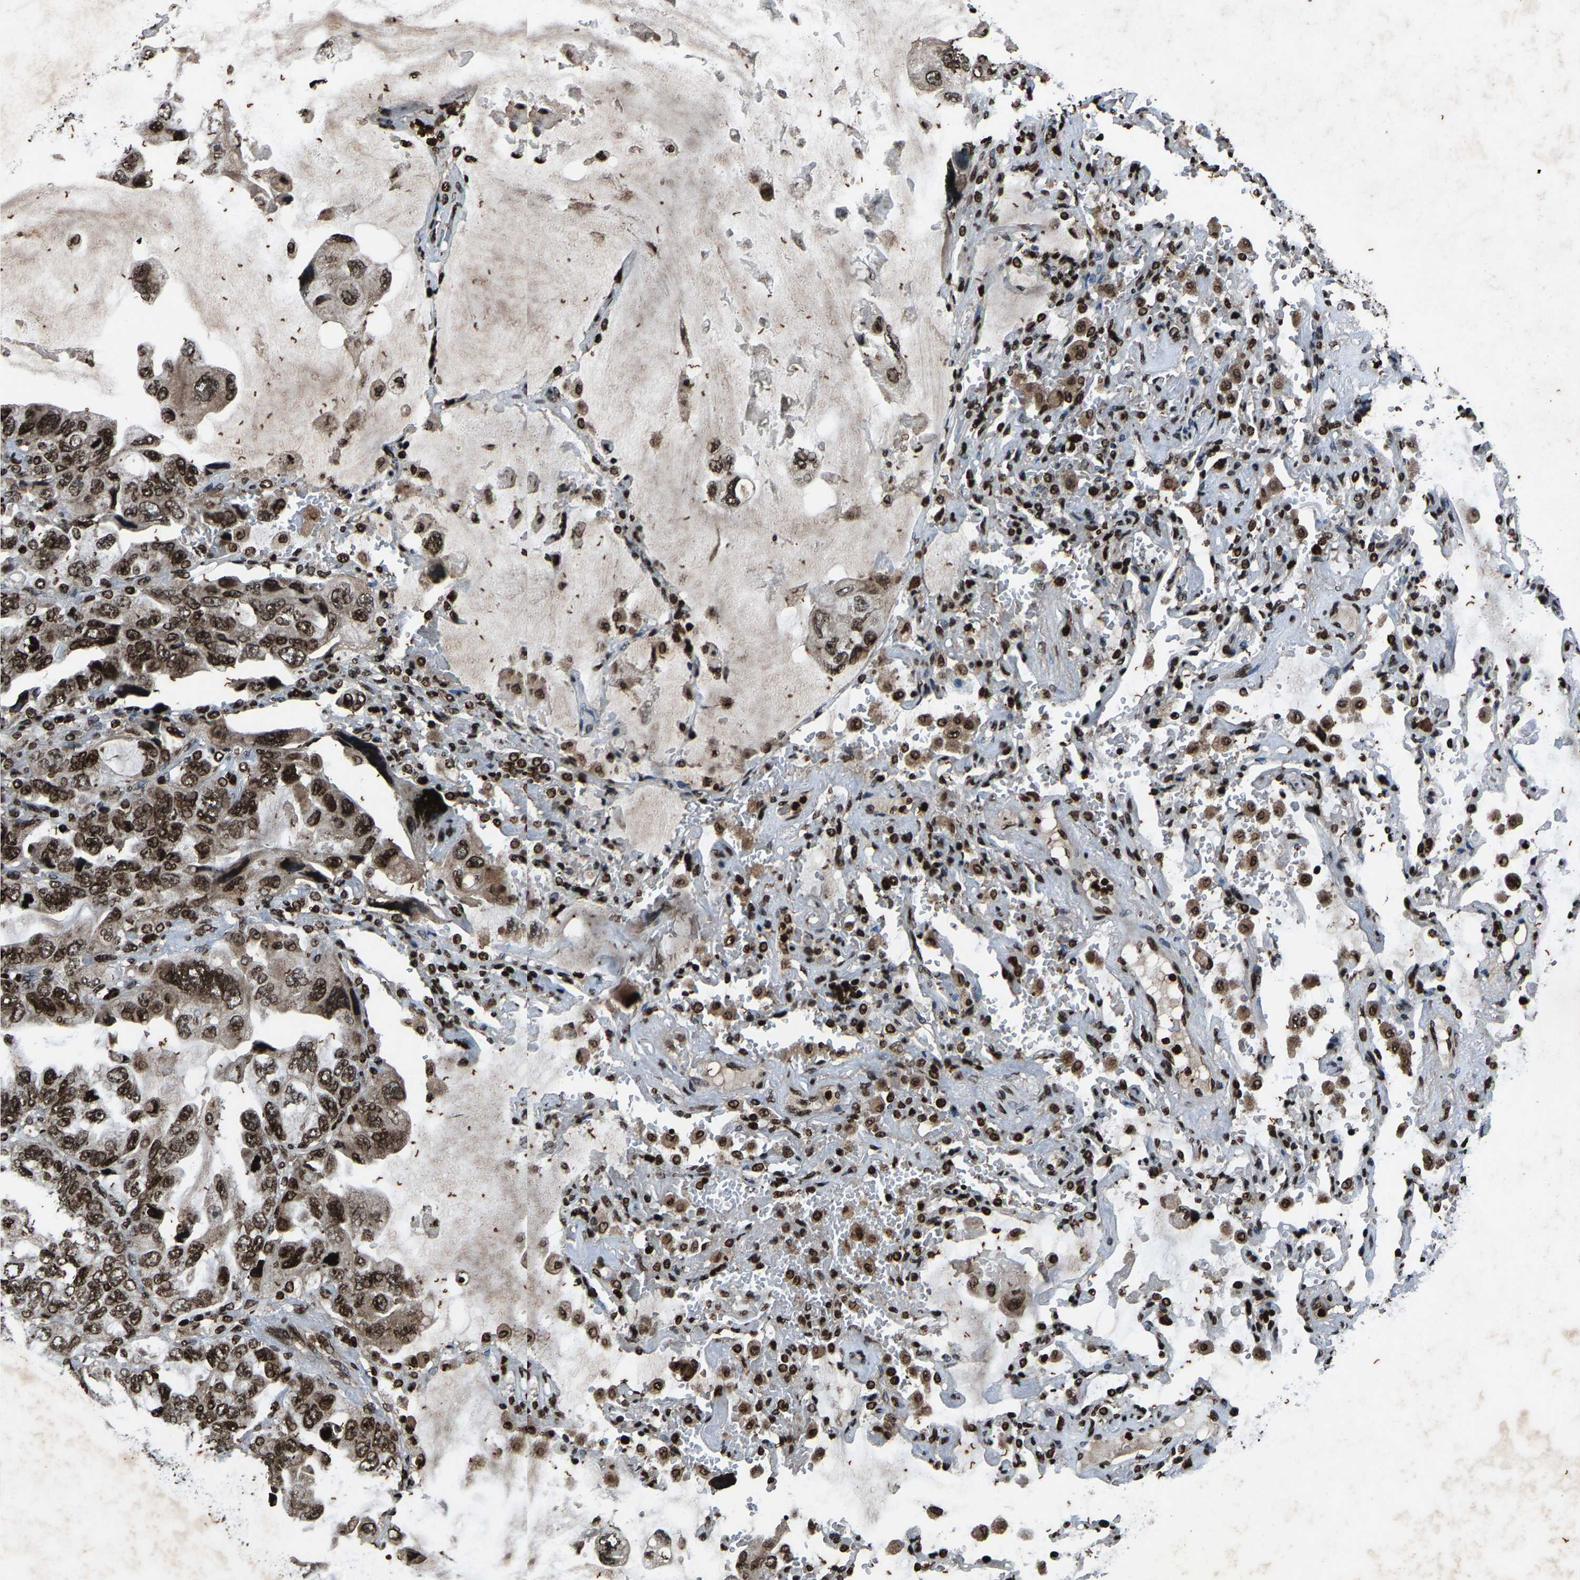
{"staining": {"intensity": "strong", "quantity": ">75%", "location": "cytoplasmic/membranous,nuclear"}, "tissue": "lung cancer", "cell_type": "Tumor cells", "image_type": "cancer", "snomed": [{"axis": "morphology", "description": "Squamous cell carcinoma, NOS"}, {"axis": "topography", "description": "Lung"}], "caption": "Immunohistochemistry (IHC) of lung cancer exhibits high levels of strong cytoplasmic/membranous and nuclear positivity in approximately >75% of tumor cells. Immunohistochemistry (IHC) stains the protein in brown and the nuclei are stained blue.", "gene": "H4C1", "patient": {"sex": "female", "age": 73}}